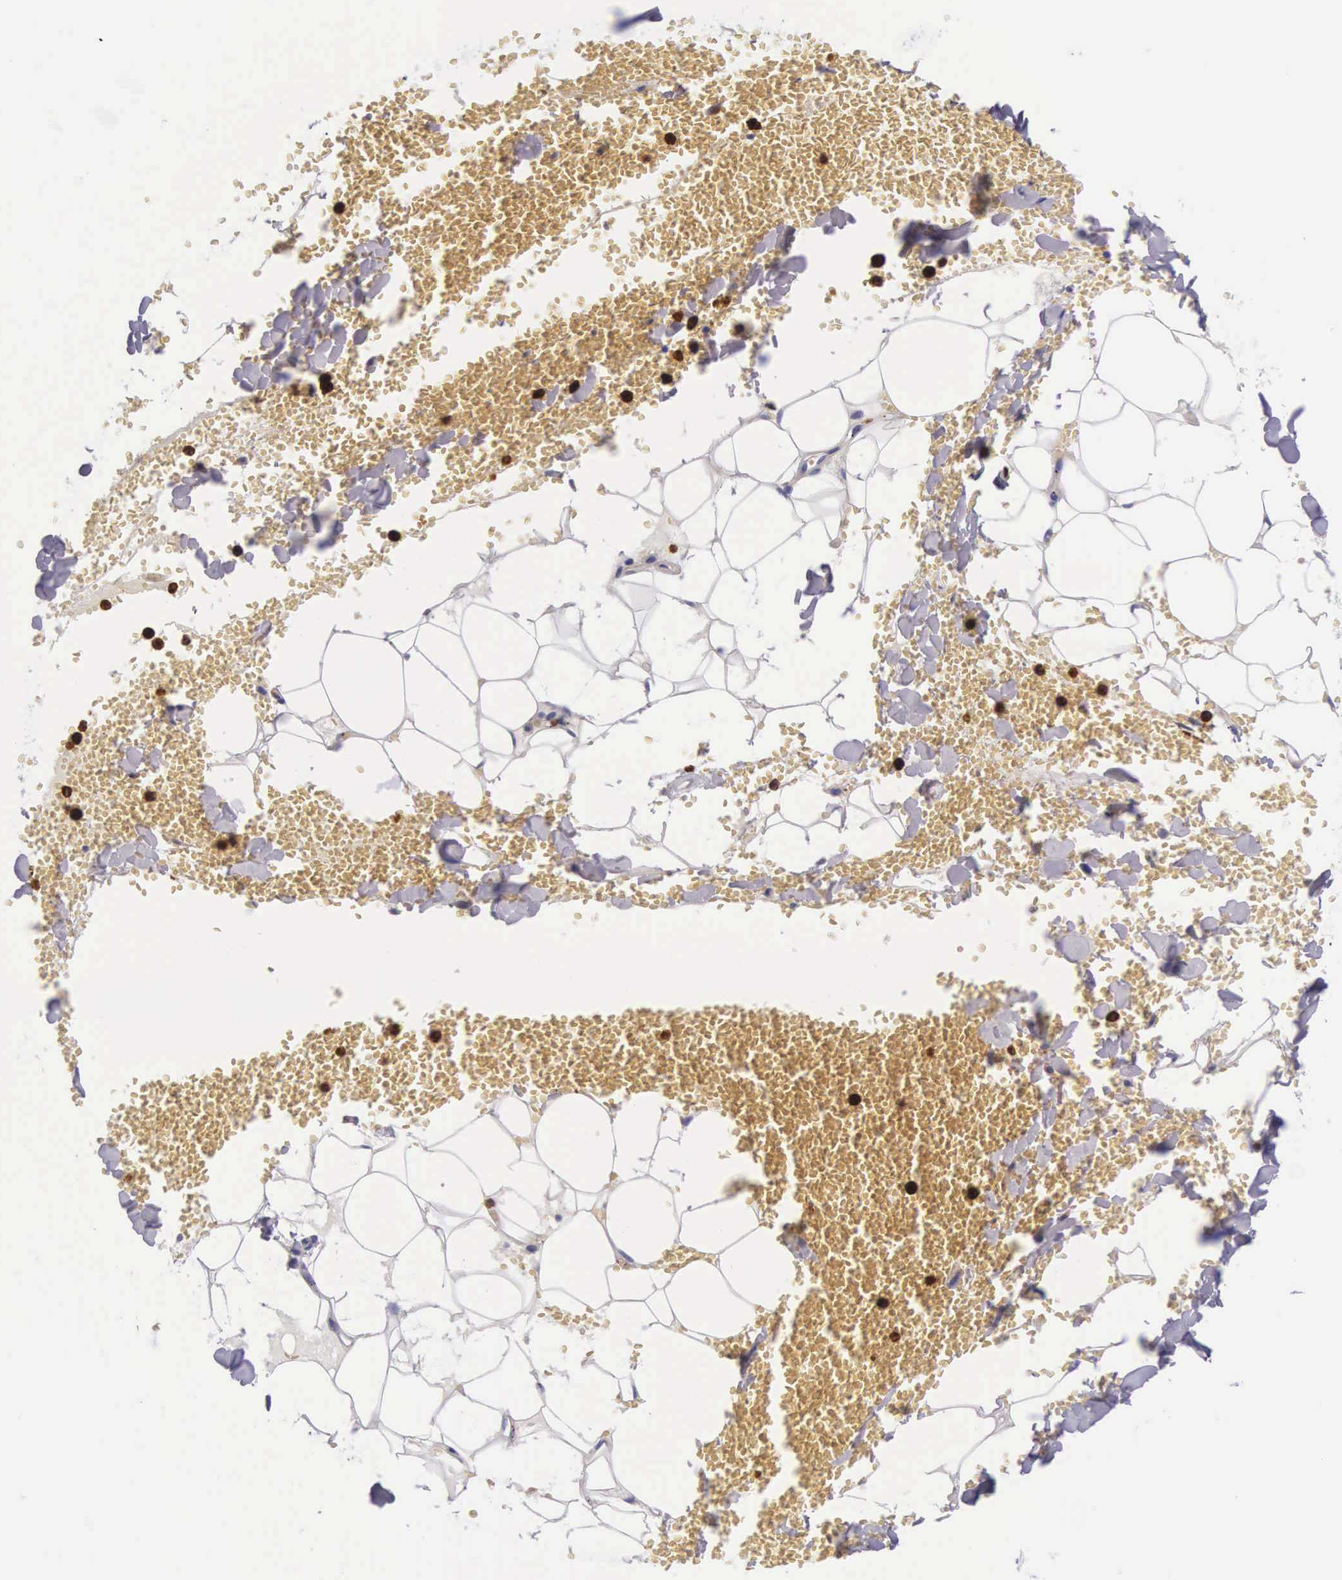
{"staining": {"intensity": "negative", "quantity": "none", "location": "none"}, "tissue": "adipose tissue", "cell_type": "Adipocytes", "image_type": "normal", "snomed": [{"axis": "morphology", "description": "Normal tissue, NOS"}, {"axis": "morphology", "description": "Inflammation, NOS"}, {"axis": "topography", "description": "Lymph node"}, {"axis": "topography", "description": "Peripheral nerve tissue"}], "caption": "DAB immunohistochemical staining of benign adipose tissue displays no significant expression in adipocytes. The staining was performed using DAB to visualize the protein expression in brown, while the nuclei were stained in blue with hematoxylin (Magnification: 20x).", "gene": "FCN1", "patient": {"sex": "male", "age": 52}}